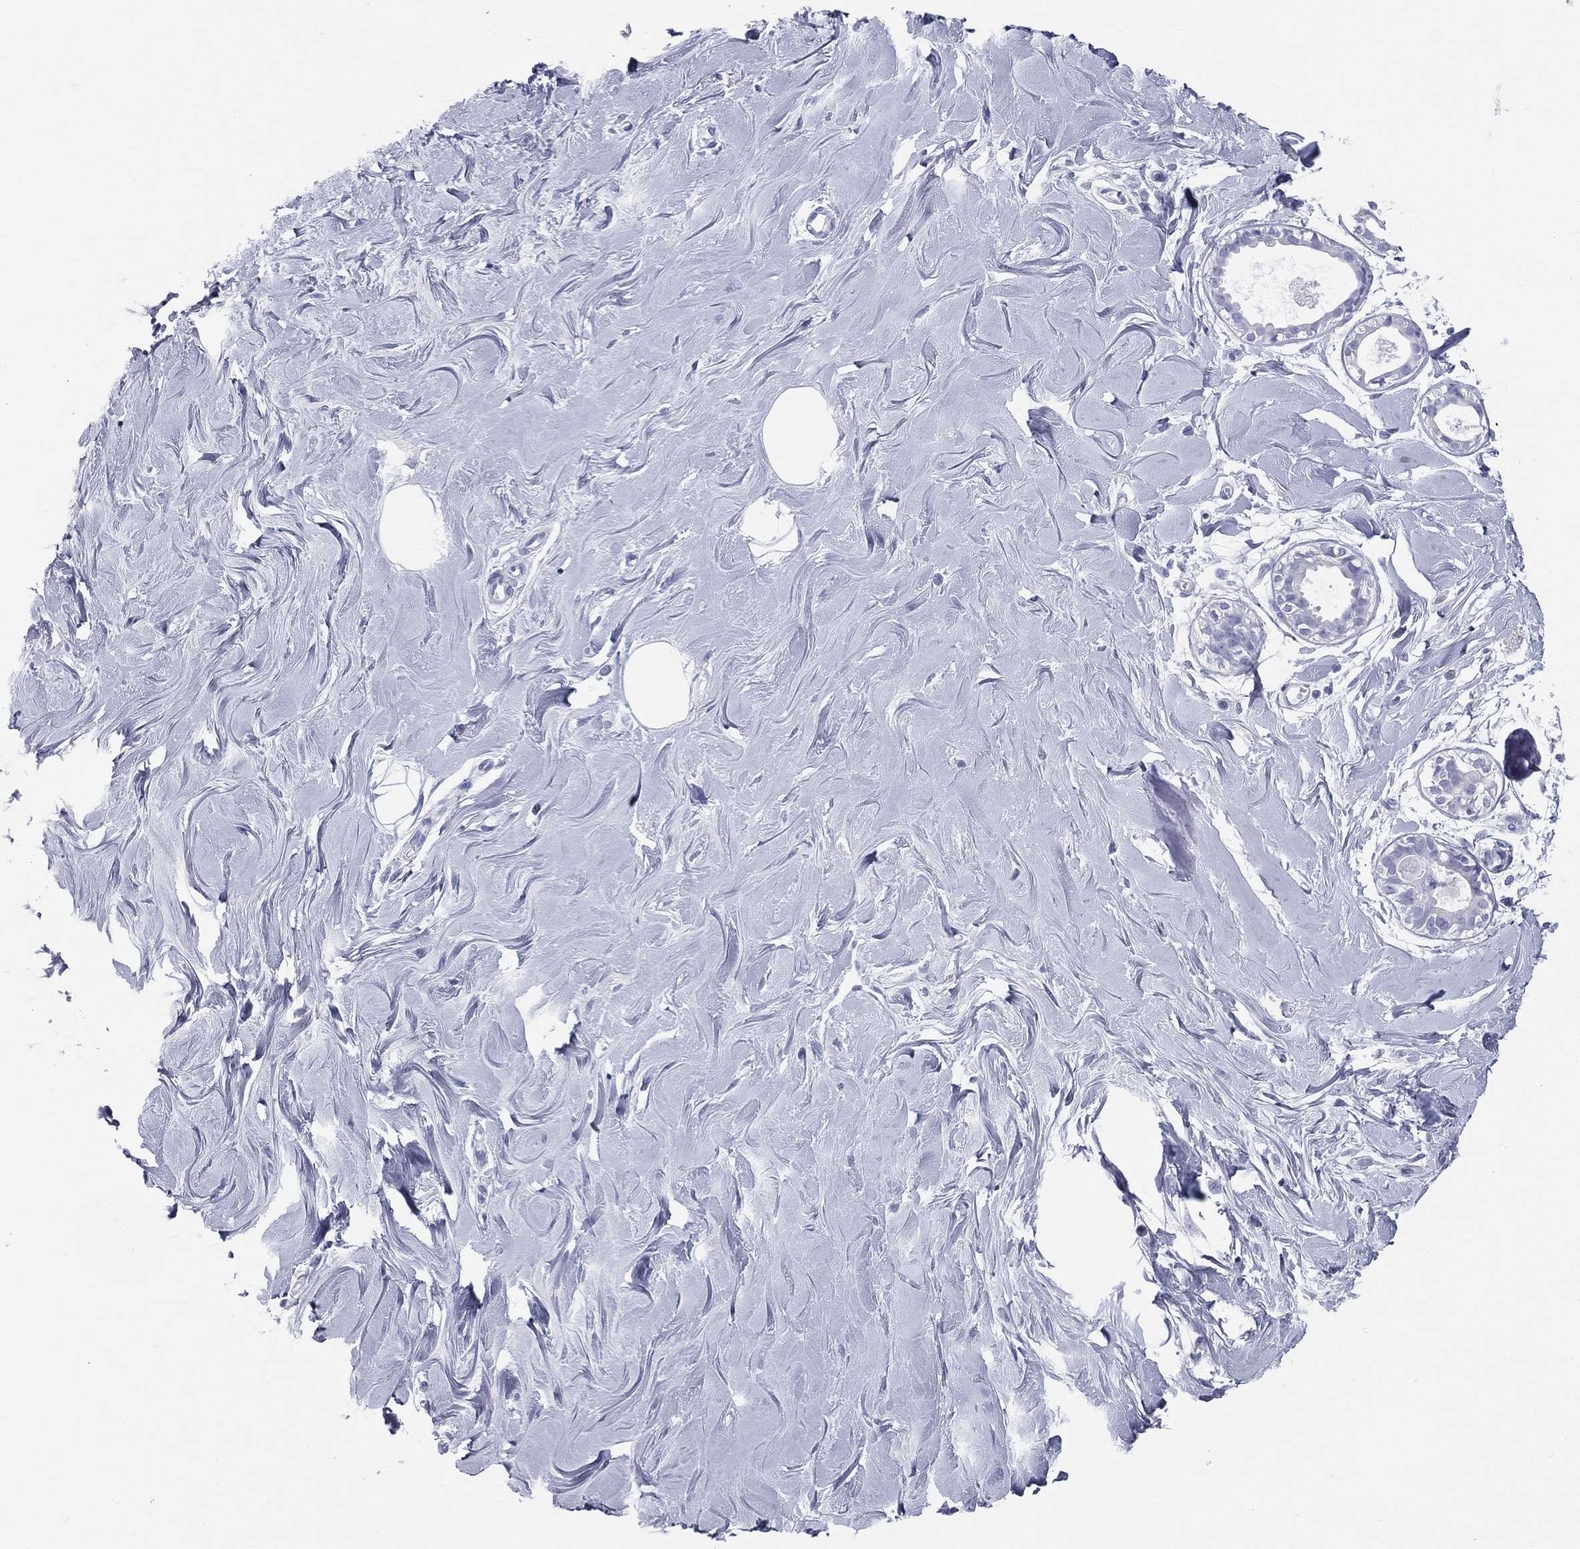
{"staining": {"intensity": "negative", "quantity": "none", "location": "none"}, "tissue": "soft tissue", "cell_type": "Fibroblasts", "image_type": "normal", "snomed": [{"axis": "morphology", "description": "Normal tissue, NOS"}, {"axis": "topography", "description": "Breast"}], "caption": "This is an immunohistochemistry (IHC) micrograph of benign human soft tissue. There is no staining in fibroblasts.", "gene": "MLN", "patient": {"sex": "female", "age": 49}}